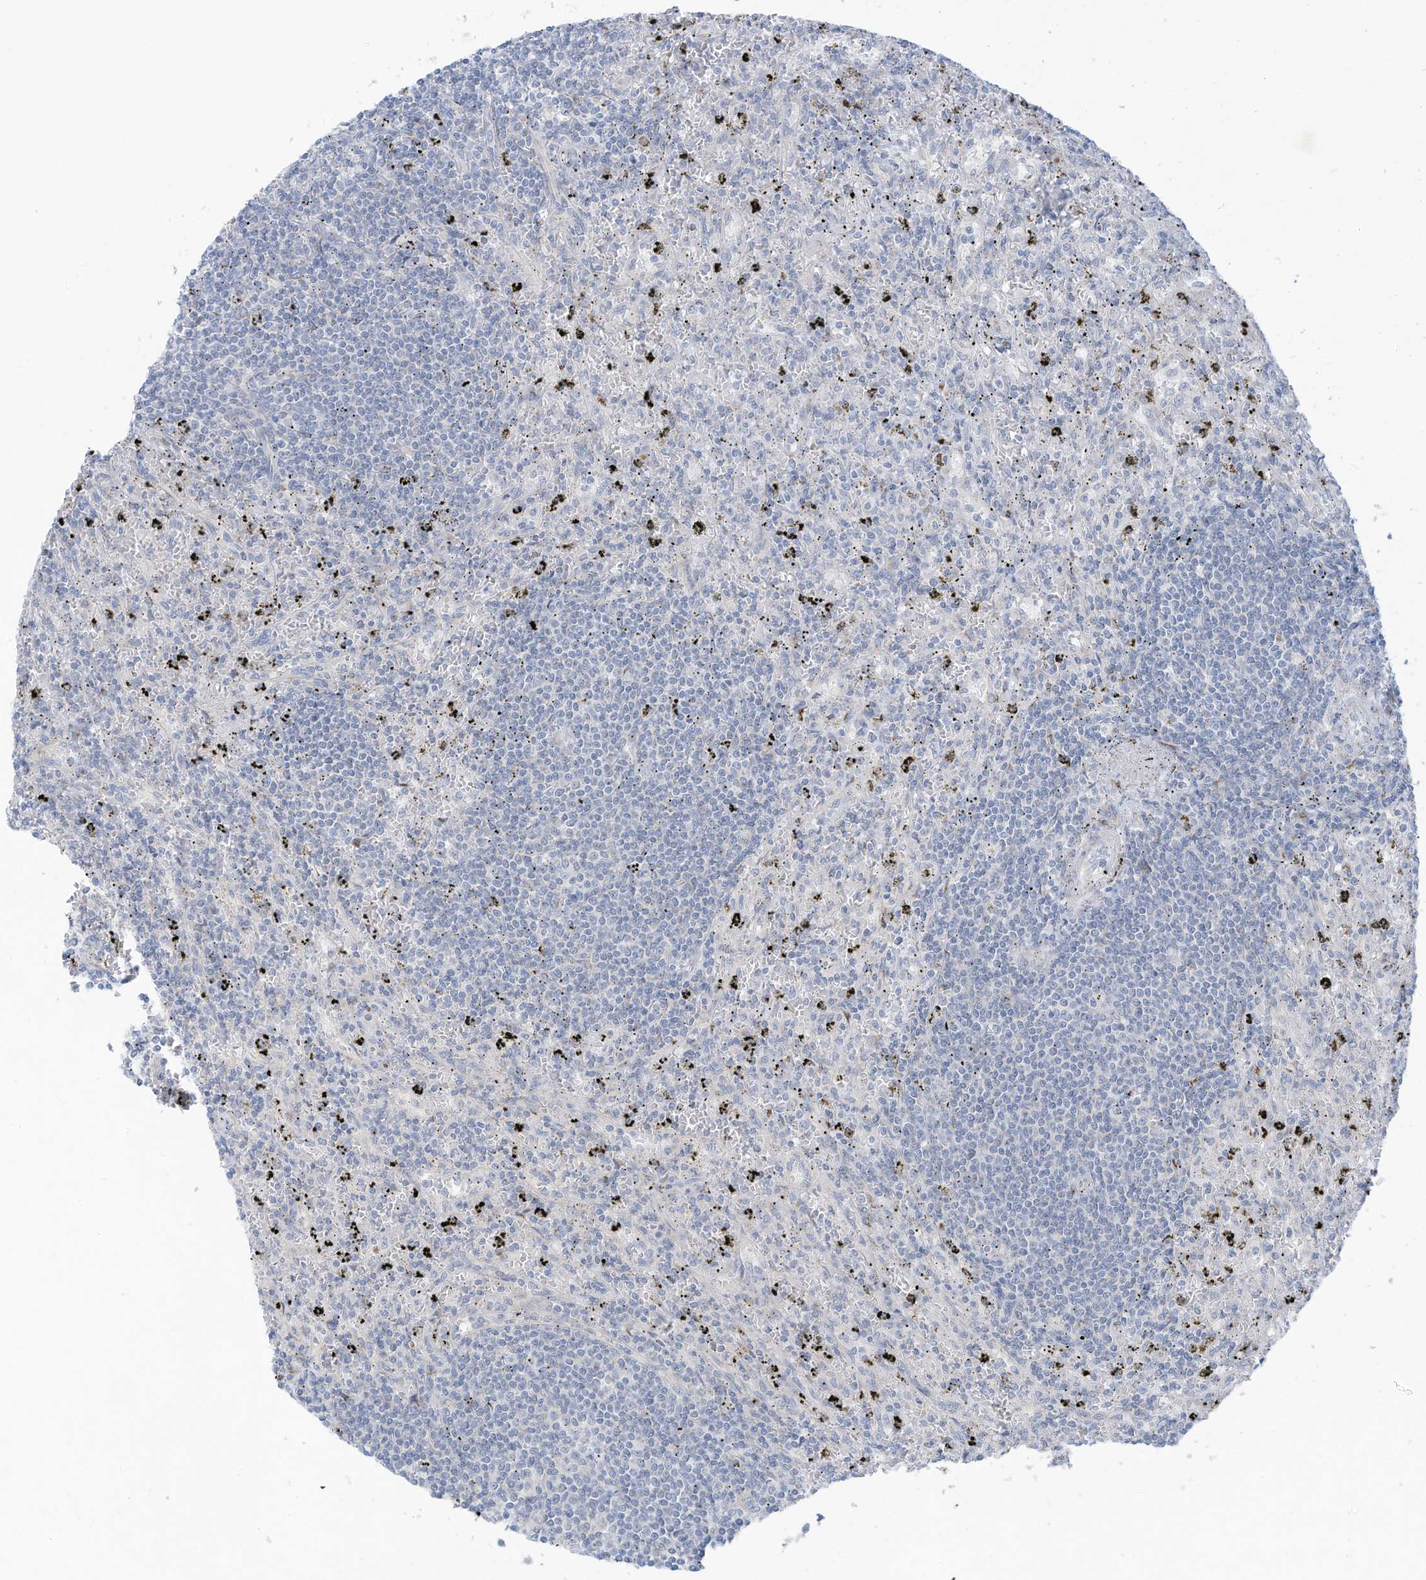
{"staining": {"intensity": "negative", "quantity": "none", "location": "none"}, "tissue": "lymphoma", "cell_type": "Tumor cells", "image_type": "cancer", "snomed": [{"axis": "morphology", "description": "Malignant lymphoma, non-Hodgkin's type, Low grade"}, {"axis": "topography", "description": "Spleen"}], "caption": "A micrograph of human lymphoma is negative for staining in tumor cells.", "gene": "TRMT2B", "patient": {"sex": "male", "age": 76}}